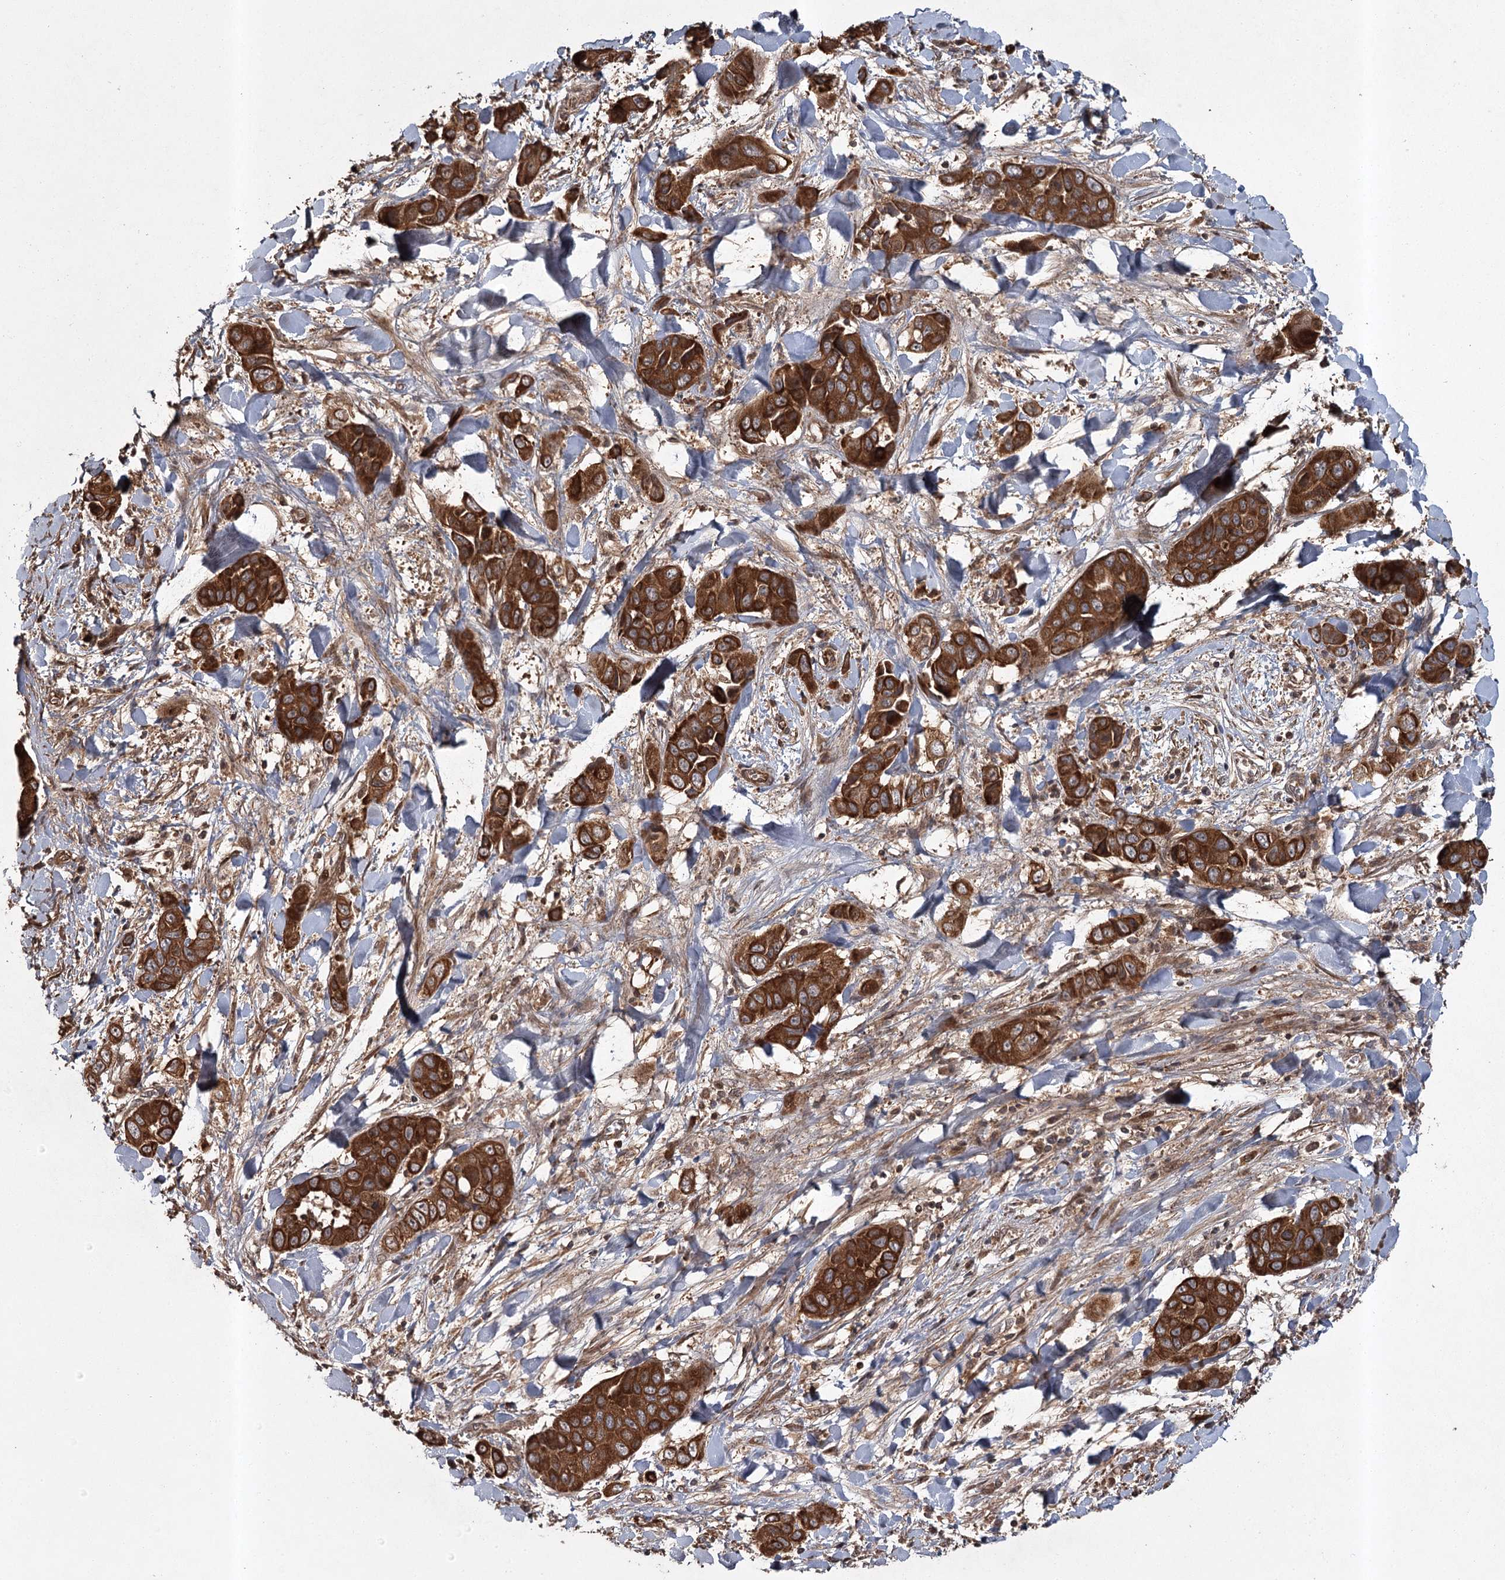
{"staining": {"intensity": "strong", "quantity": ">75%", "location": "cytoplasmic/membranous"}, "tissue": "liver cancer", "cell_type": "Tumor cells", "image_type": "cancer", "snomed": [{"axis": "morphology", "description": "Cholangiocarcinoma"}, {"axis": "topography", "description": "Liver"}], "caption": "A high-resolution micrograph shows immunohistochemistry staining of cholangiocarcinoma (liver), which reveals strong cytoplasmic/membranous expression in approximately >75% of tumor cells.", "gene": "RPAP3", "patient": {"sex": "female", "age": 52}}